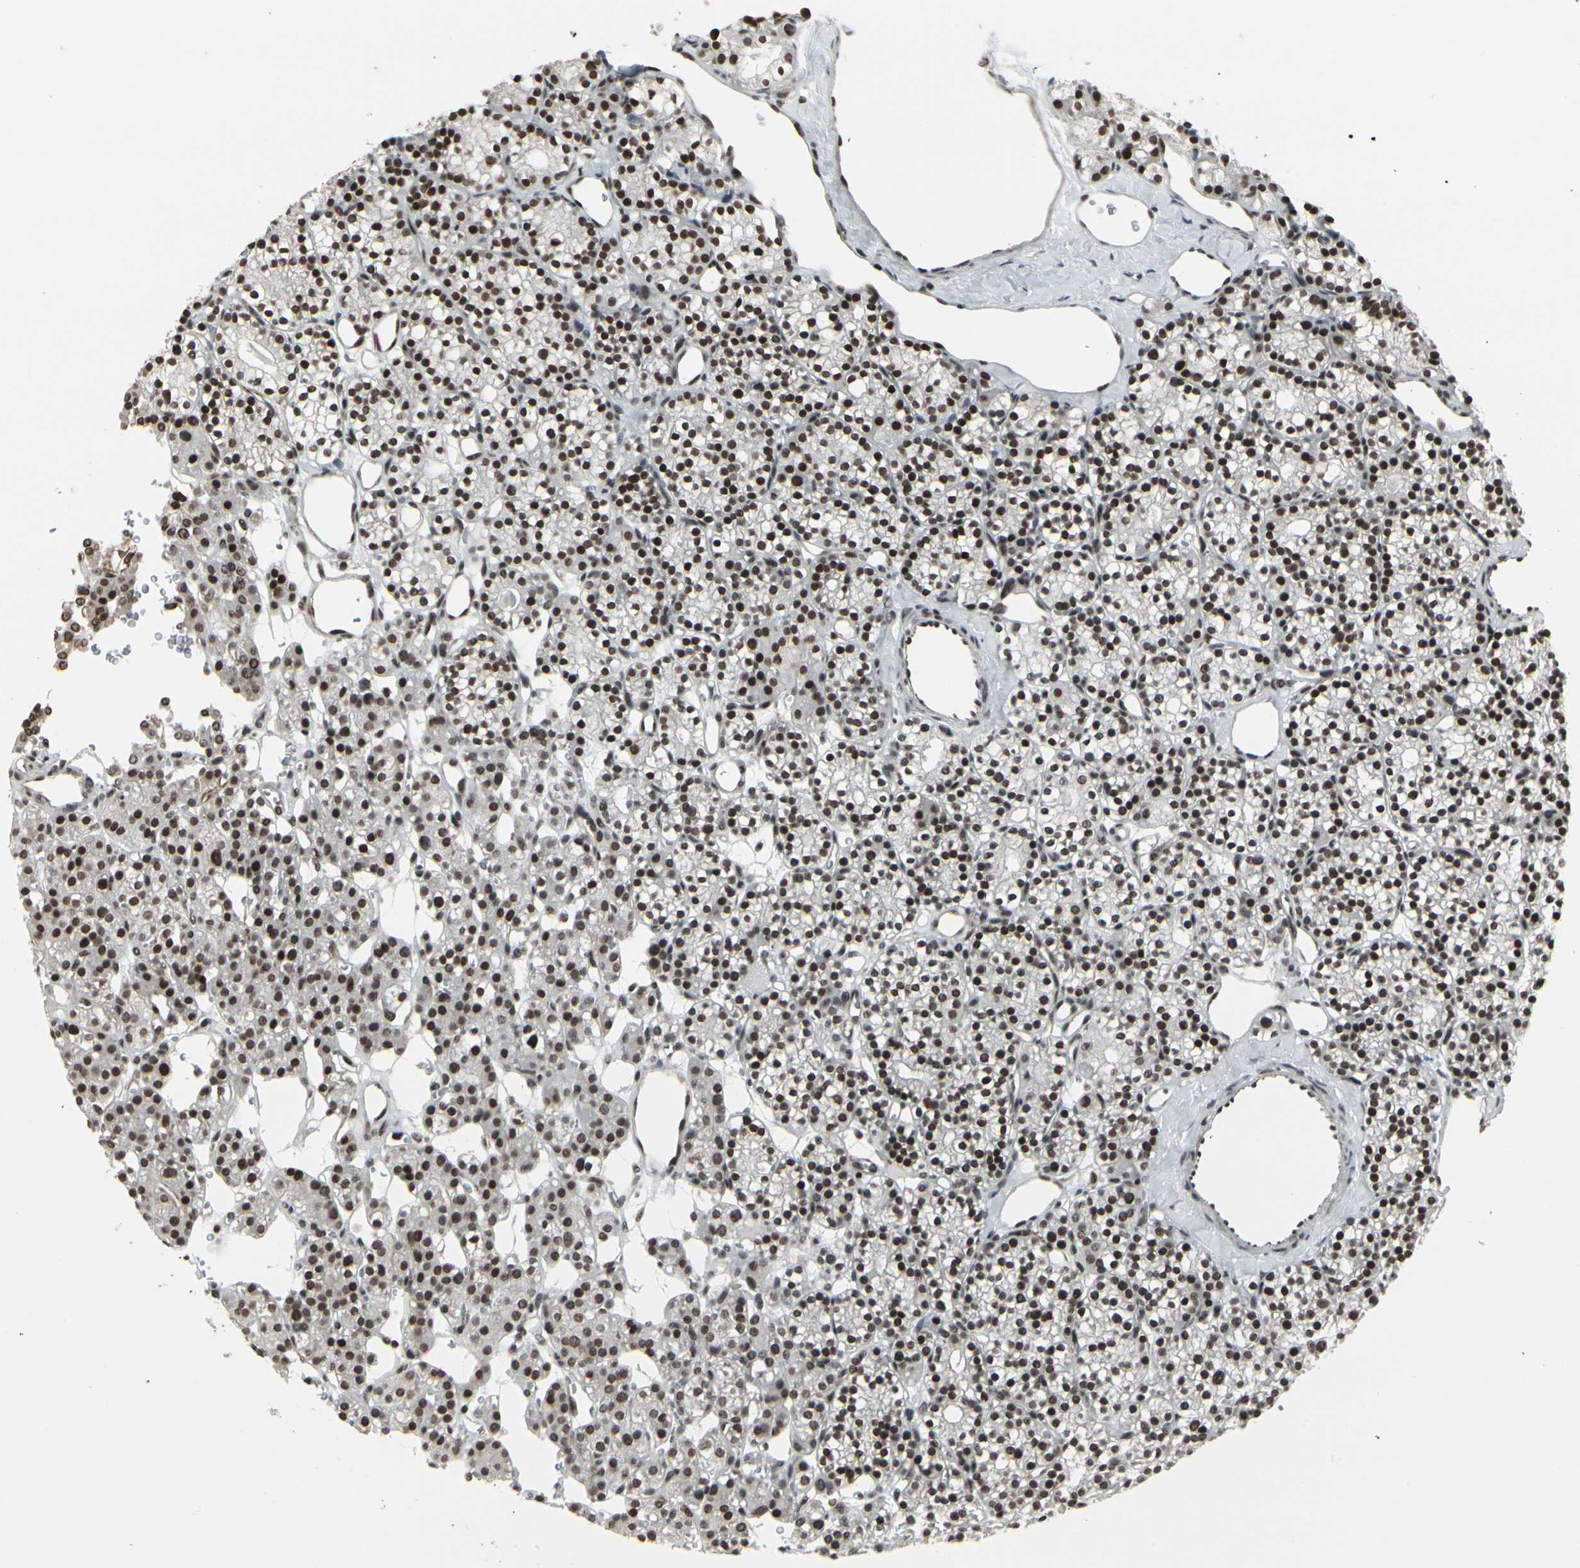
{"staining": {"intensity": "strong", "quantity": ">75%", "location": "nuclear"}, "tissue": "parathyroid gland", "cell_type": "Glandular cells", "image_type": "normal", "snomed": [{"axis": "morphology", "description": "Normal tissue, NOS"}, {"axis": "topography", "description": "Parathyroid gland"}], "caption": "Human parathyroid gland stained for a protein (brown) reveals strong nuclear positive staining in about >75% of glandular cells.", "gene": "HMG20A", "patient": {"sex": "female", "age": 64}}